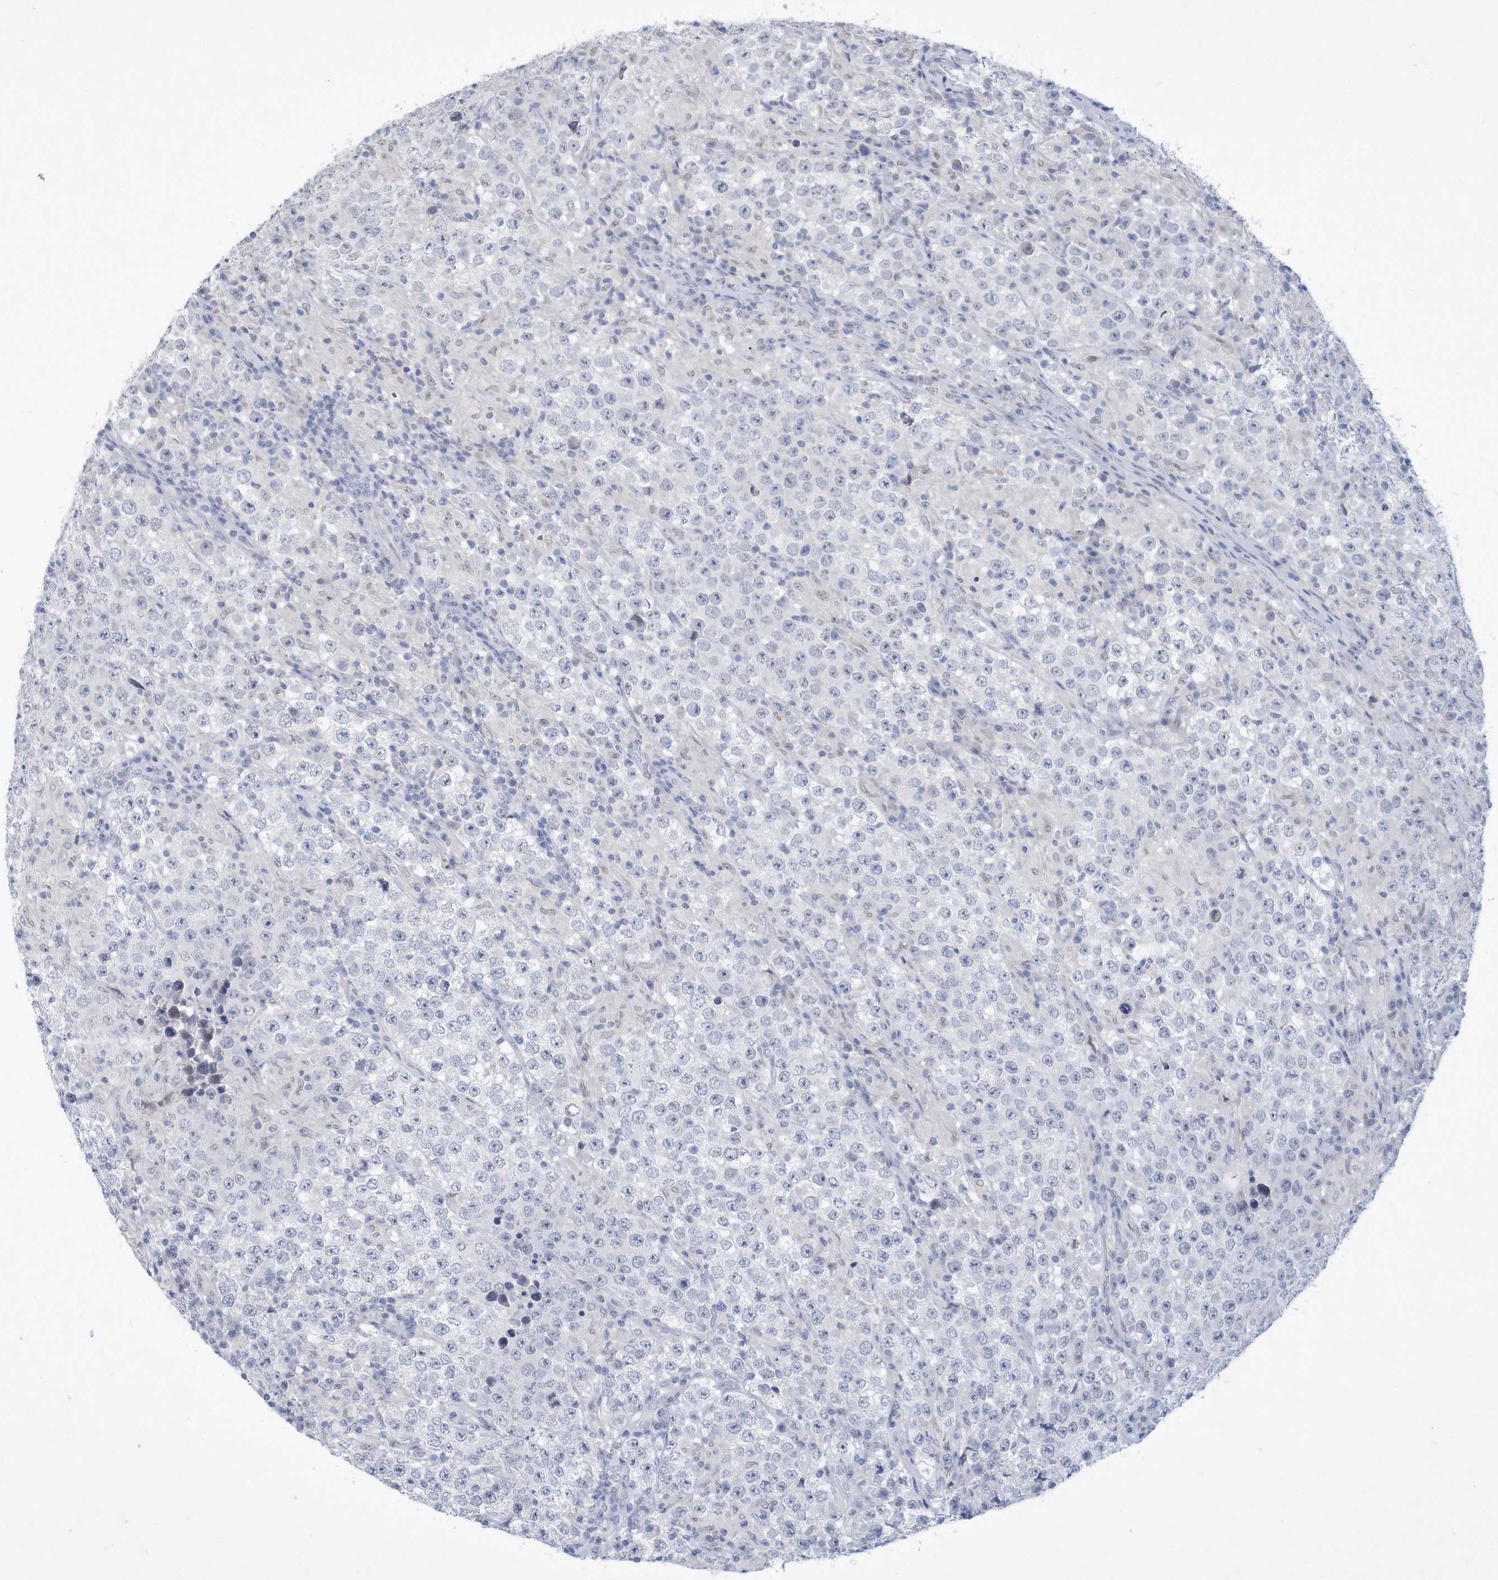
{"staining": {"intensity": "negative", "quantity": "none", "location": "none"}, "tissue": "testis cancer", "cell_type": "Tumor cells", "image_type": "cancer", "snomed": [{"axis": "morphology", "description": "Normal tissue, NOS"}, {"axis": "morphology", "description": "Urothelial carcinoma, High grade"}, {"axis": "morphology", "description": "Seminoma, NOS"}, {"axis": "morphology", "description": "Carcinoma, Embryonal, NOS"}, {"axis": "topography", "description": "Urinary bladder"}, {"axis": "topography", "description": "Testis"}], "caption": "Protein analysis of testis cancer reveals no significant staining in tumor cells. The staining is performed using DAB brown chromogen with nuclei counter-stained in using hematoxylin.", "gene": "SRGAP3", "patient": {"sex": "male", "age": 41}}